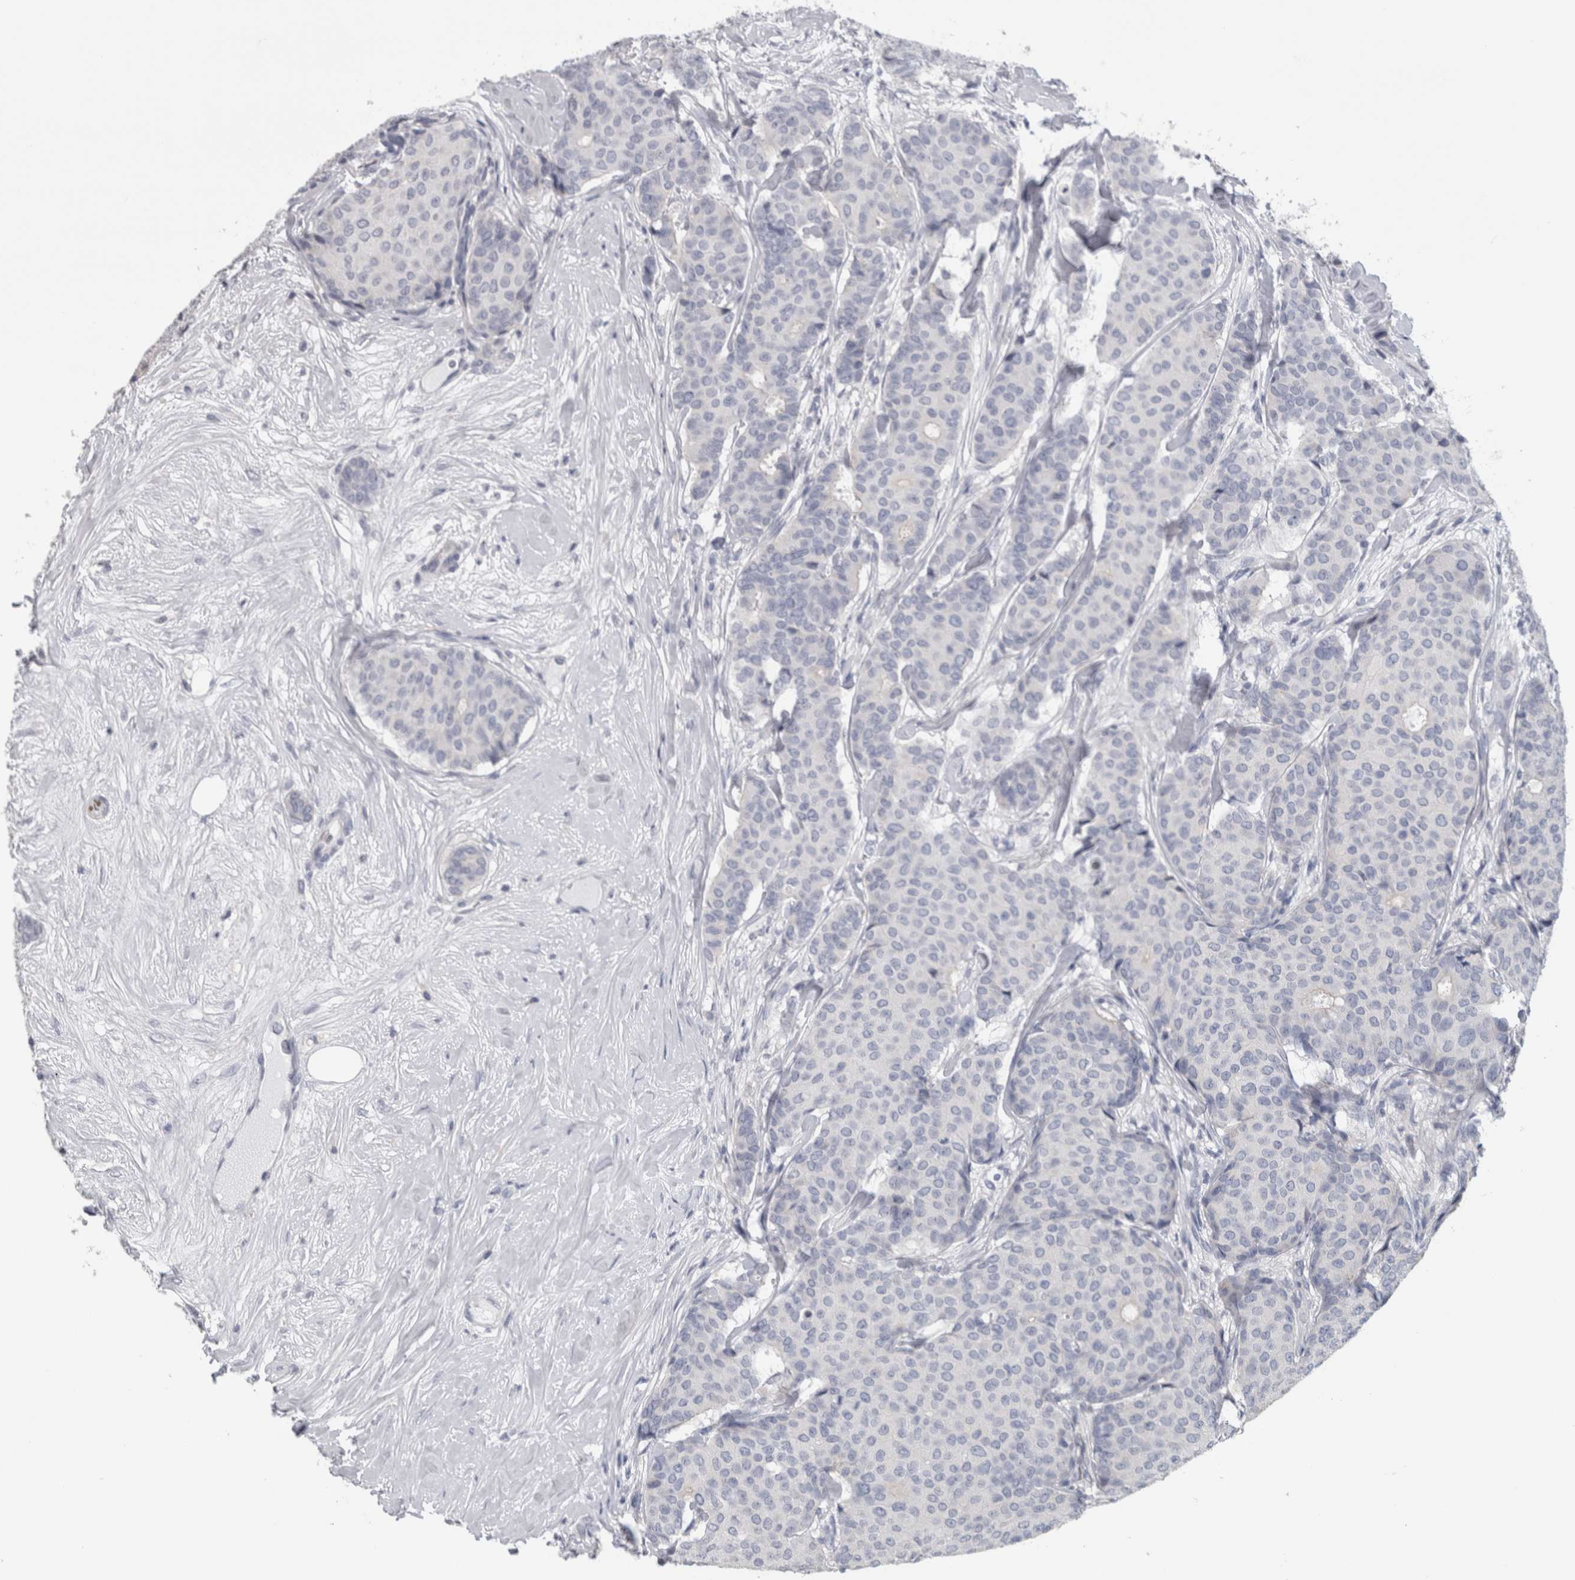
{"staining": {"intensity": "negative", "quantity": "none", "location": "none"}, "tissue": "breast cancer", "cell_type": "Tumor cells", "image_type": "cancer", "snomed": [{"axis": "morphology", "description": "Duct carcinoma"}, {"axis": "topography", "description": "Breast"}], "caption": "This image is of breast invasive ductal carcinoma stained with immunohistochemistry to label a protein in brown with the nuclei are counter-stained blue. There is no positivity in tumor cells.", "gene": "IL33", "patient": {"sex": "female", "age": 75}}